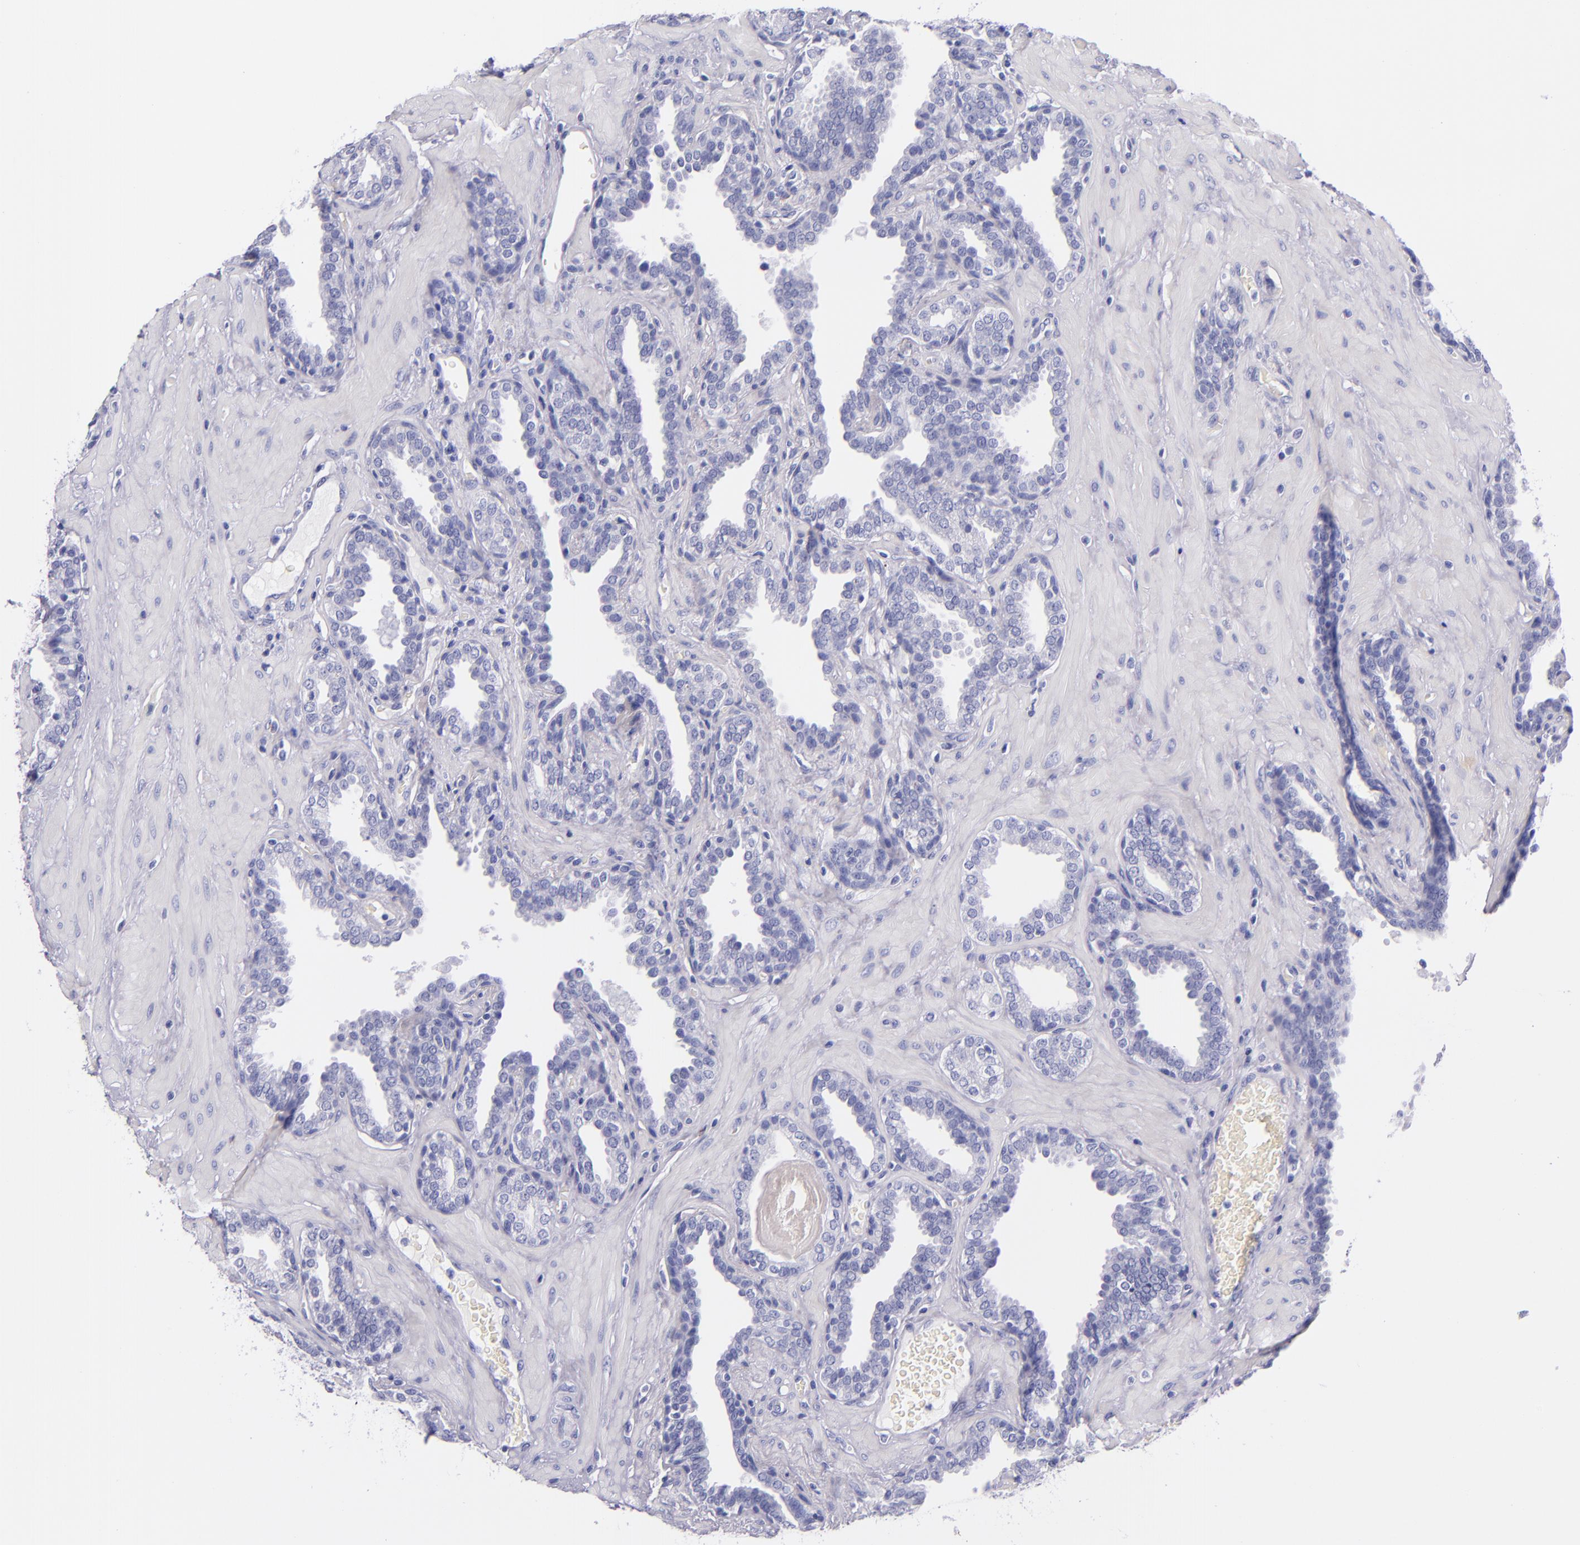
{"staining": {"intensity": "negative", "quantity": "none", "location": "none"}, "tissue": "prostate", "cell_type": "Glandular cells", "image_type": "normal", "snomed": [{"axis": "morphology", "description": "Normal tissue, NOS"}, {"axis": "topography", "description": "Prostate"}], "caption": "Protein analysis of normal prostate displays no significant expression in glandular cells. (Brightfield microscopy of DAB (3,3'-diaminobenzidine) IHC at high magnification).", "gene": "LAG3", "patient": {"sex": "male", "age": 51}}